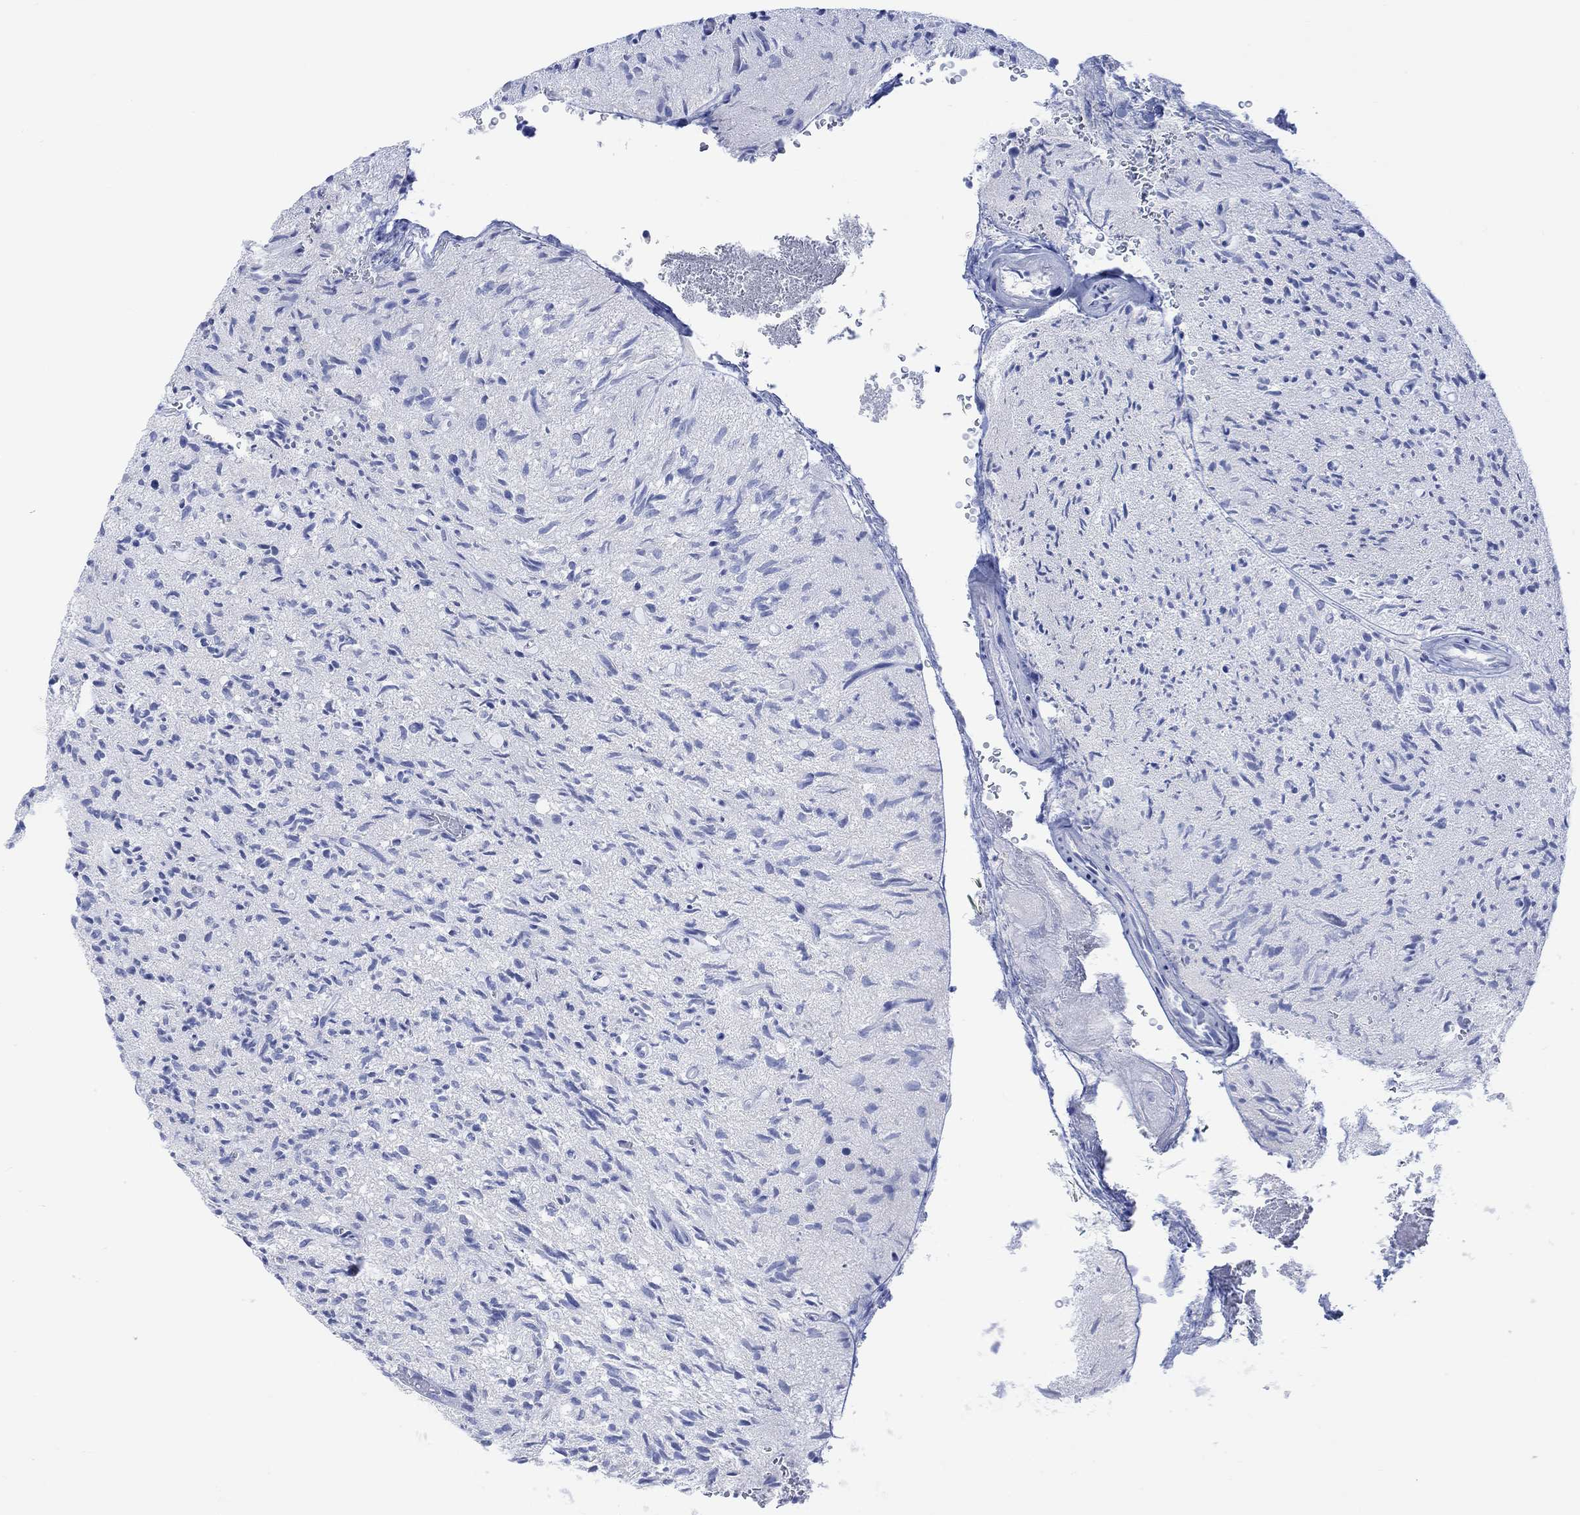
{"staining": {"intensity": "negative", "quantity": "none", "location": "none"}, "tissue": "glioma", "cell_type": "Tumor cells", "image_type": "cancer", "snomed": [{"axis": "morphology", "description": "Glioma, malignant, High grade"}, {"axis": "topography", "description": "Brain"}], "caption": "The photomicrograph shows no significant staining in tumor cells of high-grade glioma (malignant).", "gene": "CALCA", "patient": {"sex": "male", "age": 64}}